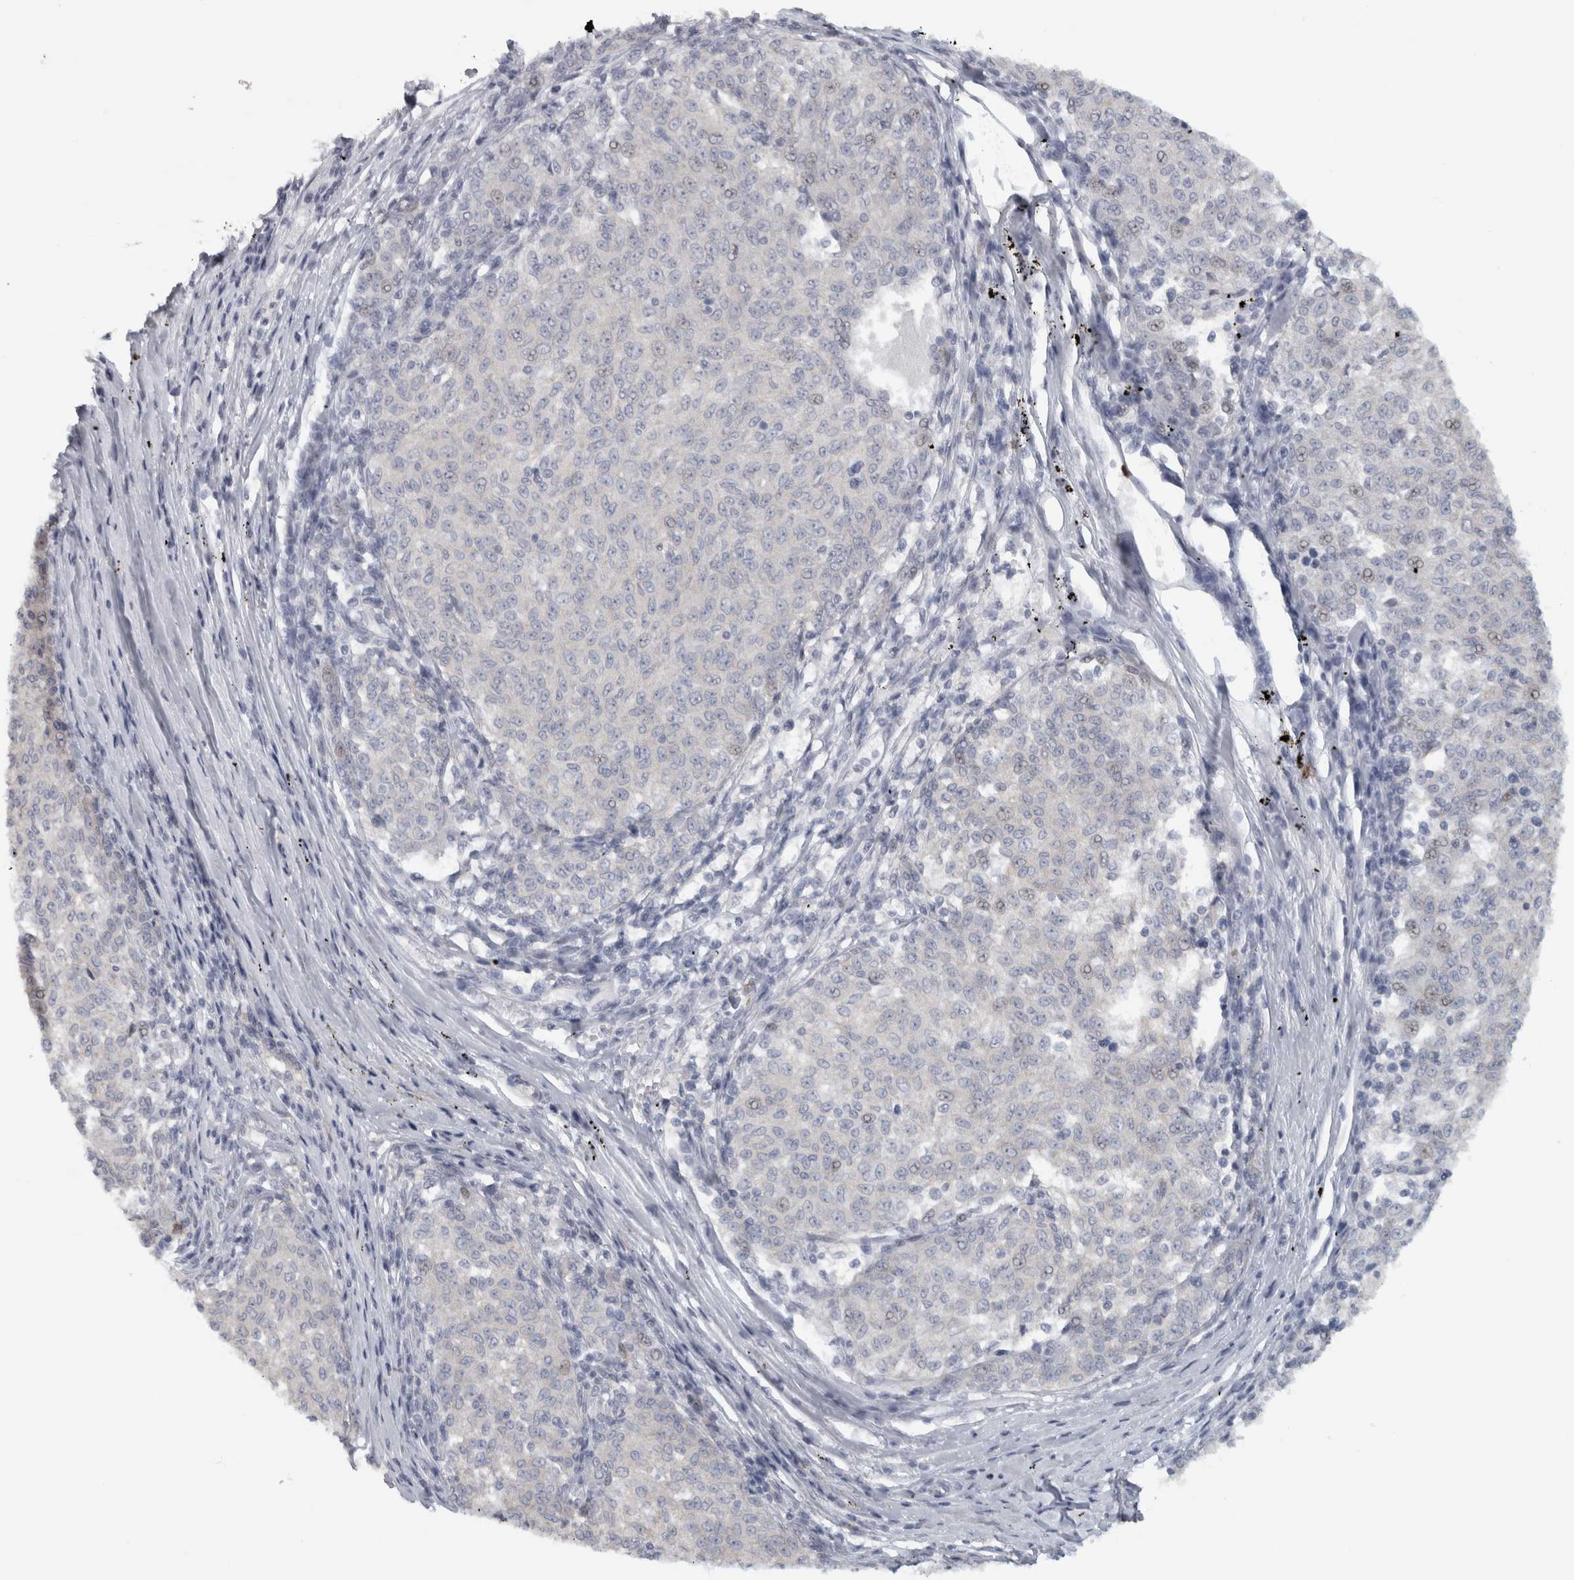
{"staining": {"intensity": "negative", "quantity": "none", "location": "none"}, "tissue": "melanoma", "cell_type": "Tumor cells", "image_type": "cancer", "snomed": [{"axis": "morphology", "description": "Malignant melanoma, NOS"}, {"axis": "topography", "description": "Skin"}], "caption": "Histopathology image shows no significant protein expression in tumor cells of malignant melanoma.", "gene": "PTPRN2", "patient": {"sex": "female", "age": 72}}